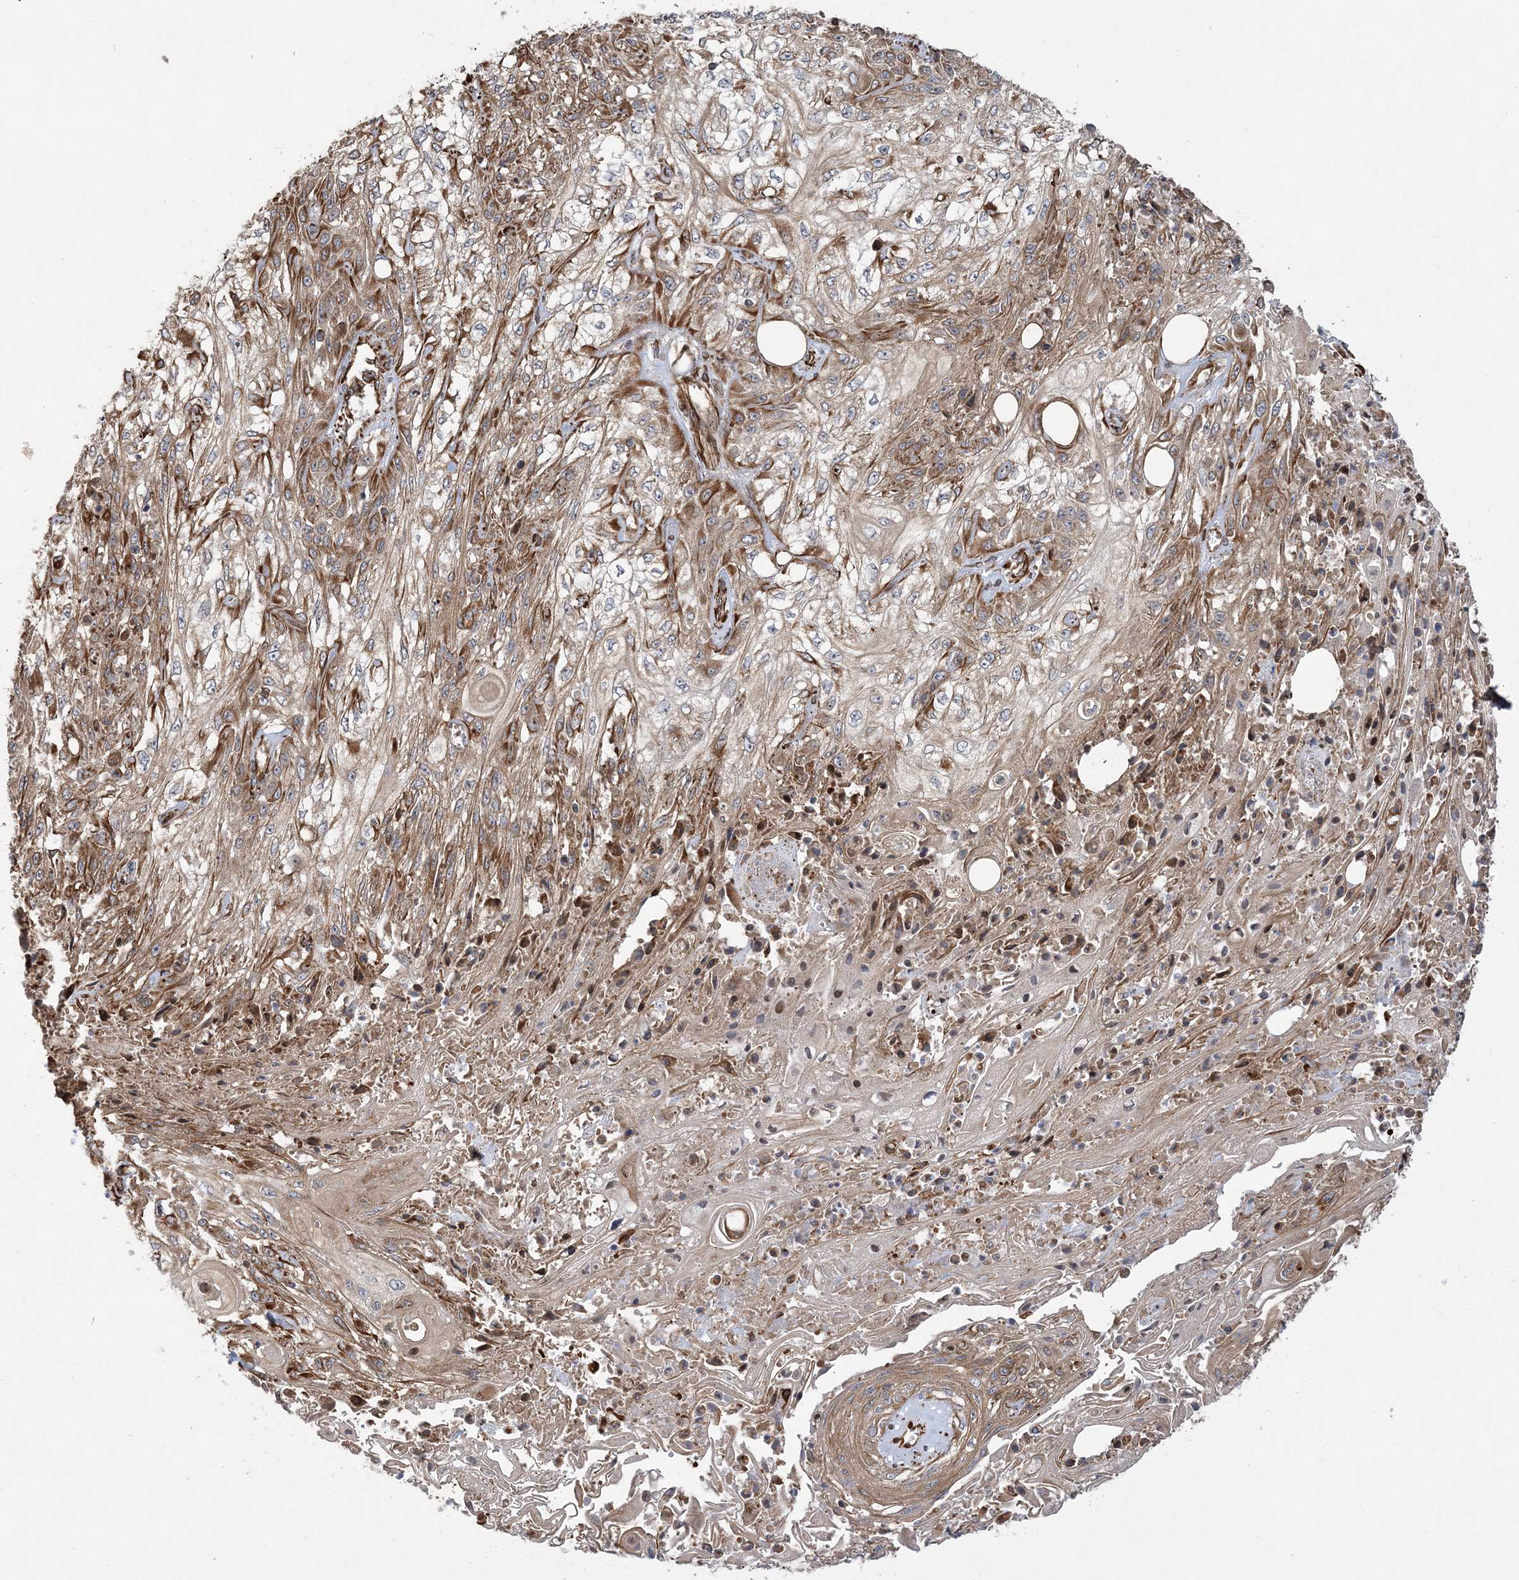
{"staining": {"intensity": "moderate", "quantity": ">75%", "location": "cytoplasmic/membranous"}, "tissue": "skin cancer", "cell_type": "Tumor cells", "image_type": "cancer", "snomed": [{"axis": "morphology", "description": "Squamous cell carcinoma, NOS"}, {"axis": "morphology", "description": "Squamous cell carcinoma, metastatic, NOS"}, {"axis": "topography", "description": "Skin"}, {"axis": "topography", "description": "Lymph node"}], "caption": "Brown immunohistochemical staining in human metastatic squamous cell carcinoma (skin) demonstrates moderate cytoplasmic/membranous expression in approximately >75% of tumor cells.", "gene": "FAM114A2", "patient": {"sex": "male", "age": 75}}